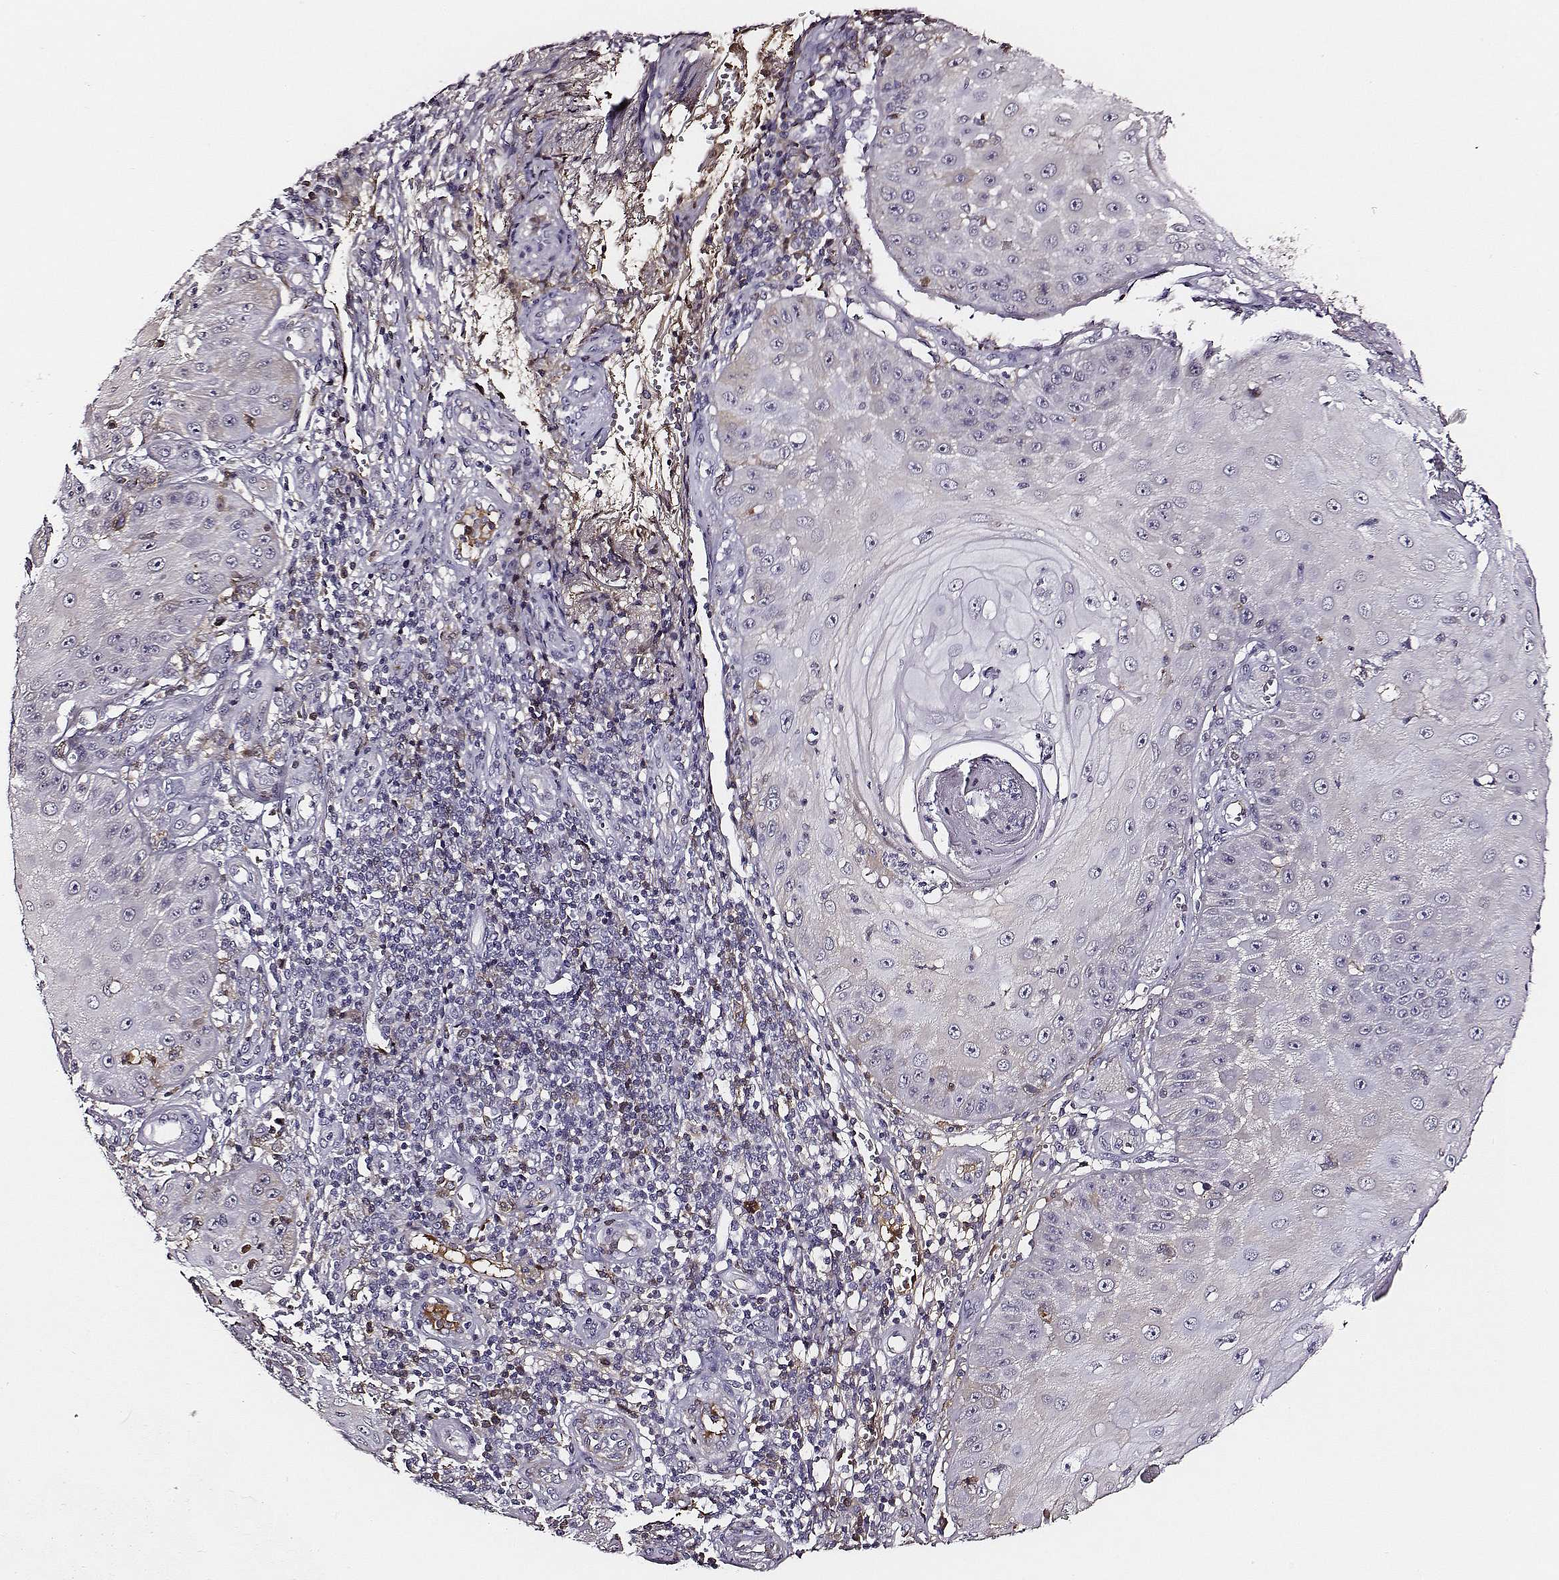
{"staining": {"intensity": "negative", "quantity": "none", "location": "none"}, "tissue": "skin cancer", "cell_type": "Tumor cells", "image_type": "cancer", "snomed": [{"axis": "morphology", "description": "Squamous cell carcinoma, NOS"}, {"axis": "topography", "description": "Skin"}], "caption": "Skin squamous cell carcinoma stained for a protein using immunohistochemistry exhibits no positivity tumor cells.", "gene": "TF", "patient": {"sex": "male", "age": 70}}